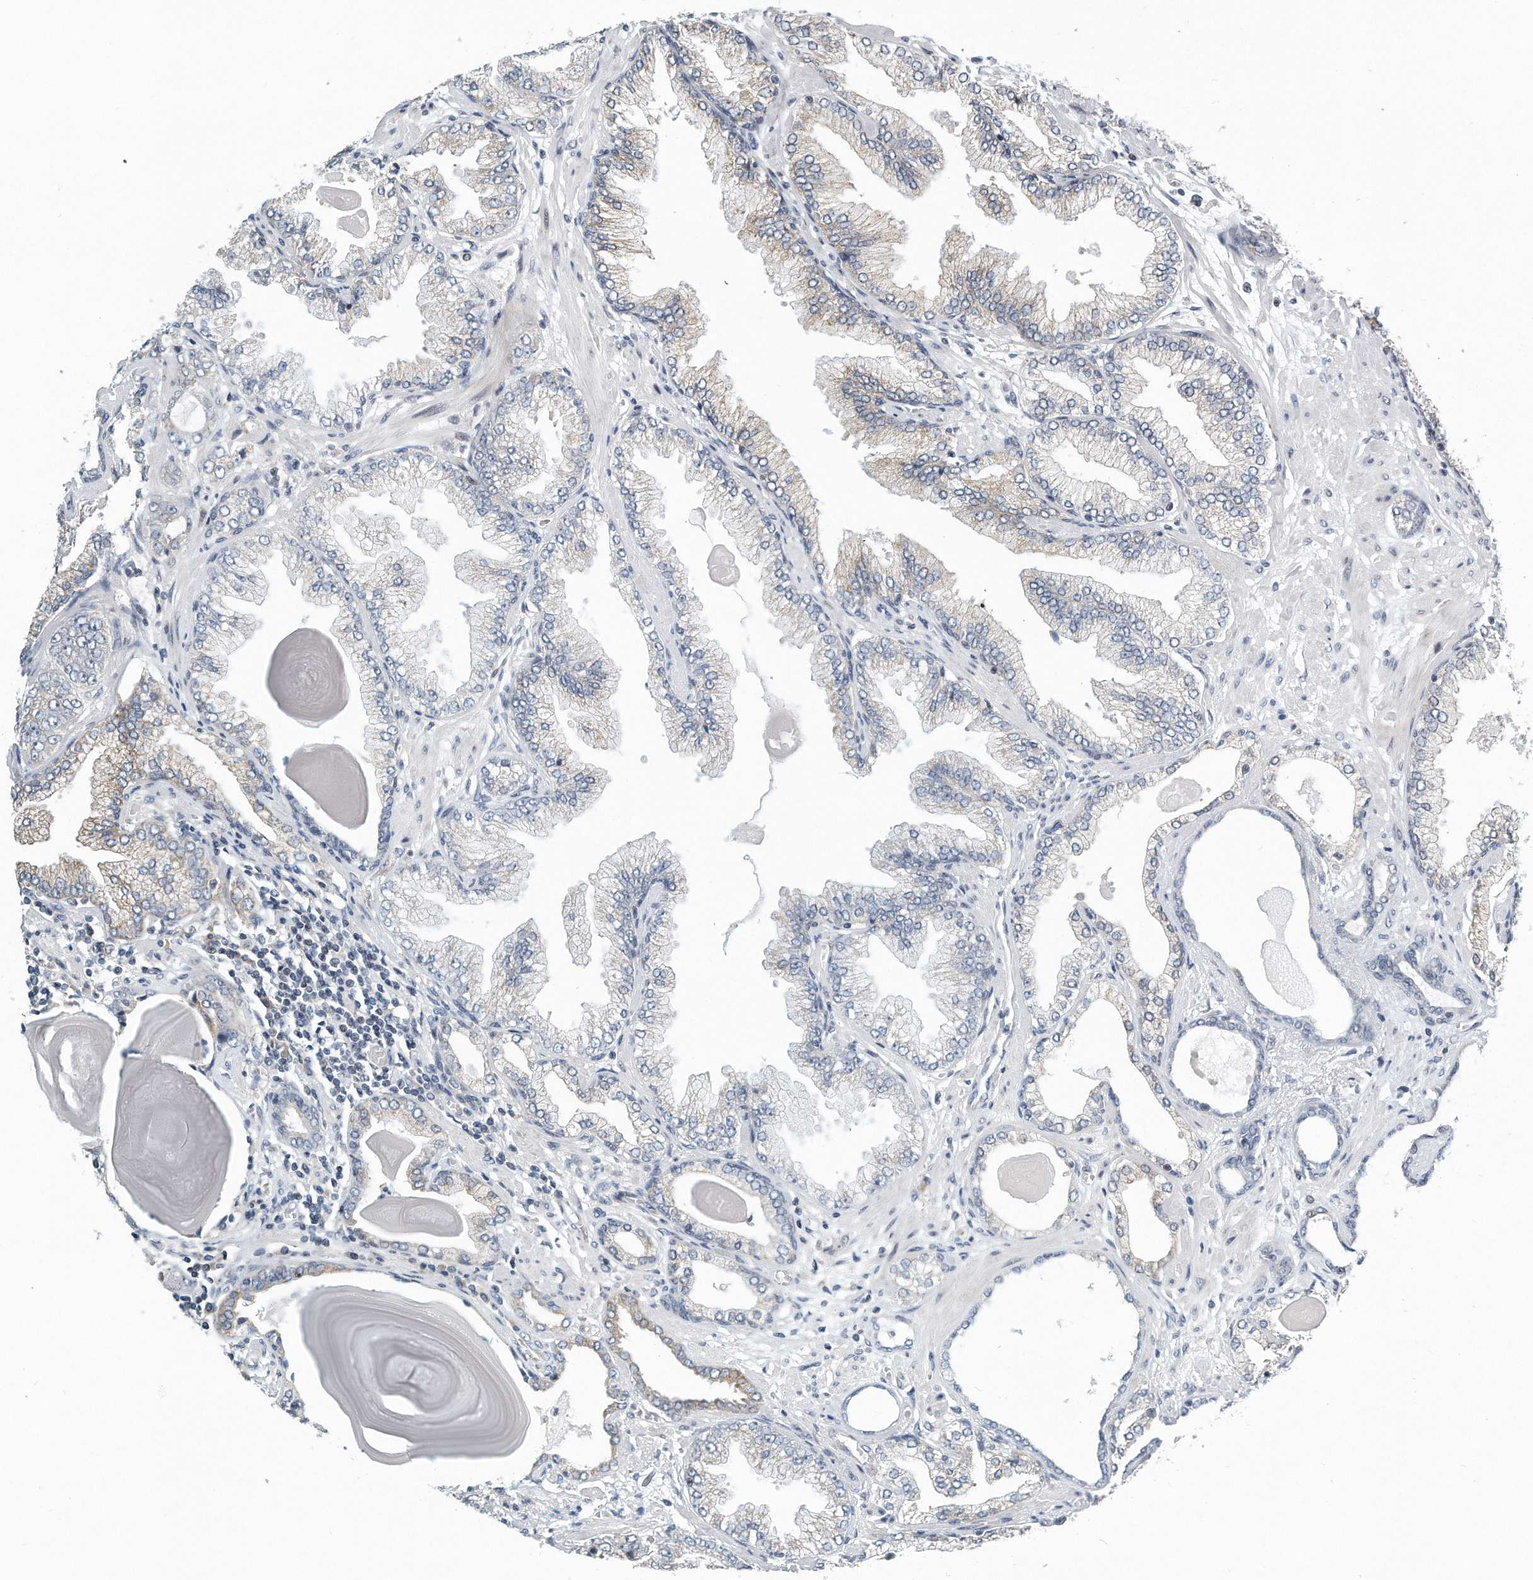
{"staining": {"intensity": "weak", "quantity": "<25%", "location": "cytoplasmic/membranous"}, "tissue": "prostate cancer", "cell_type": "Tumor cells", "image_type": "cancer", "snomed": [{"axis": "morphology", "description": "Adenocarcinoma, High grade"}, {"axis": "topography", "description": "Prostate"}], "caption": "Prostate high-grade adenocarcinoma was stained to show a protein in brown. There is no significant expression in tumor cells.", "gene": "VLDLR", "patient": {"sex": "male", "age": 71}}